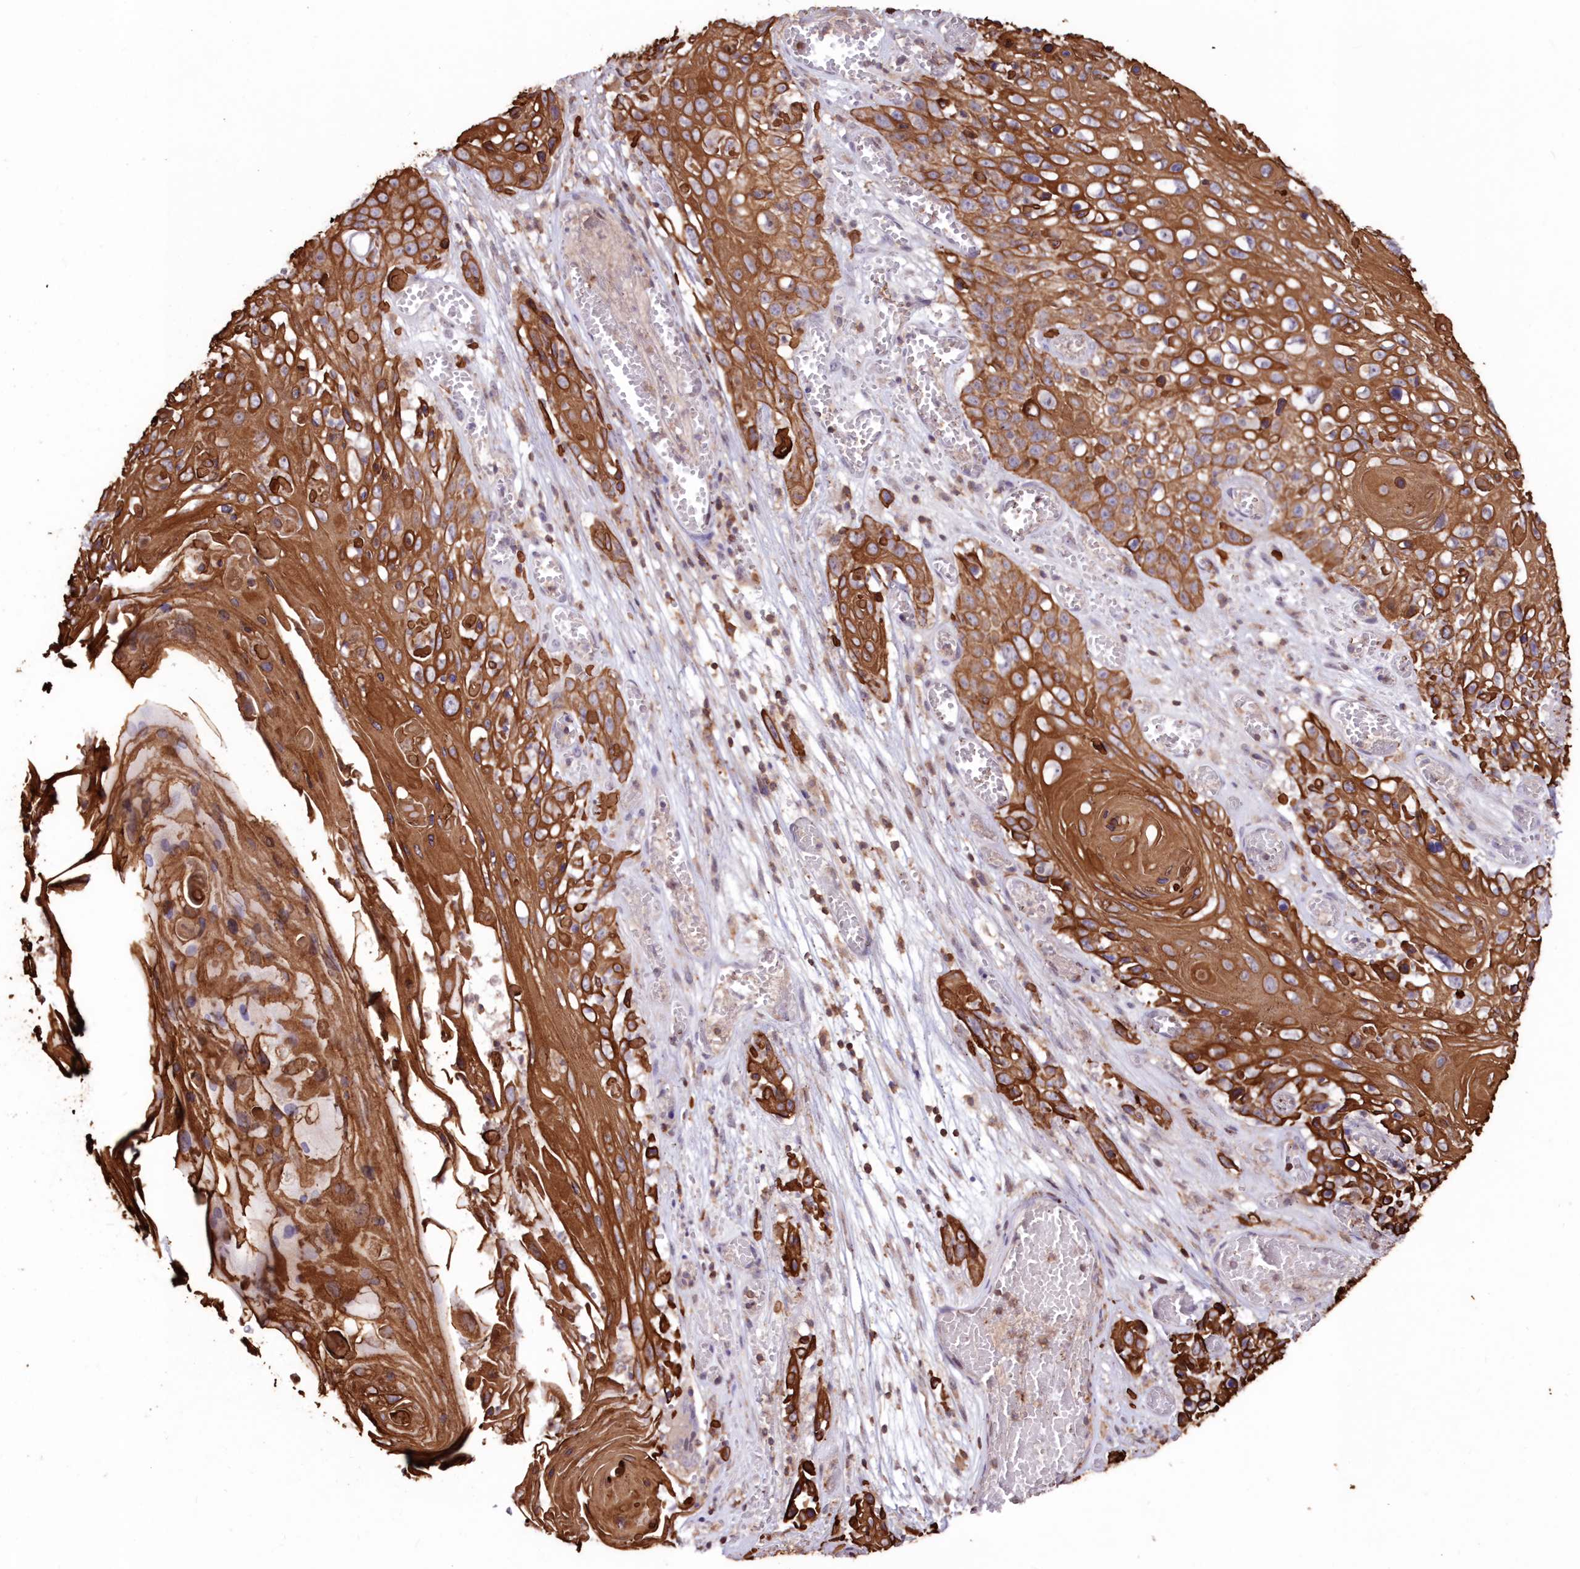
{"staining": {"intensity": "strong", "quantity": ">75%", "location": "cytoplasmic/membranous"}, "tissue": "skin cancer", "cell_type": "Tumor cells", "image_type": "cancer", "snomed": [{"axis": "morphology", "description": "Squamous cell carcinoma, NOS"}, {"axis": "topography", "description": "Skin"}], "caption": "Immunohistochemistry (IHC) image of neoplastic tissue: human skin cancer (squamous cell carcinoma) stained using IHC displays high levels of strong protein expression localized specifically in the cytoplasmic/membranous of tumor cells, appearing as a cytoplasmic/membranous brown color.", "gene": "SNED1", "patient": {"sex": "male", "age": 55}}